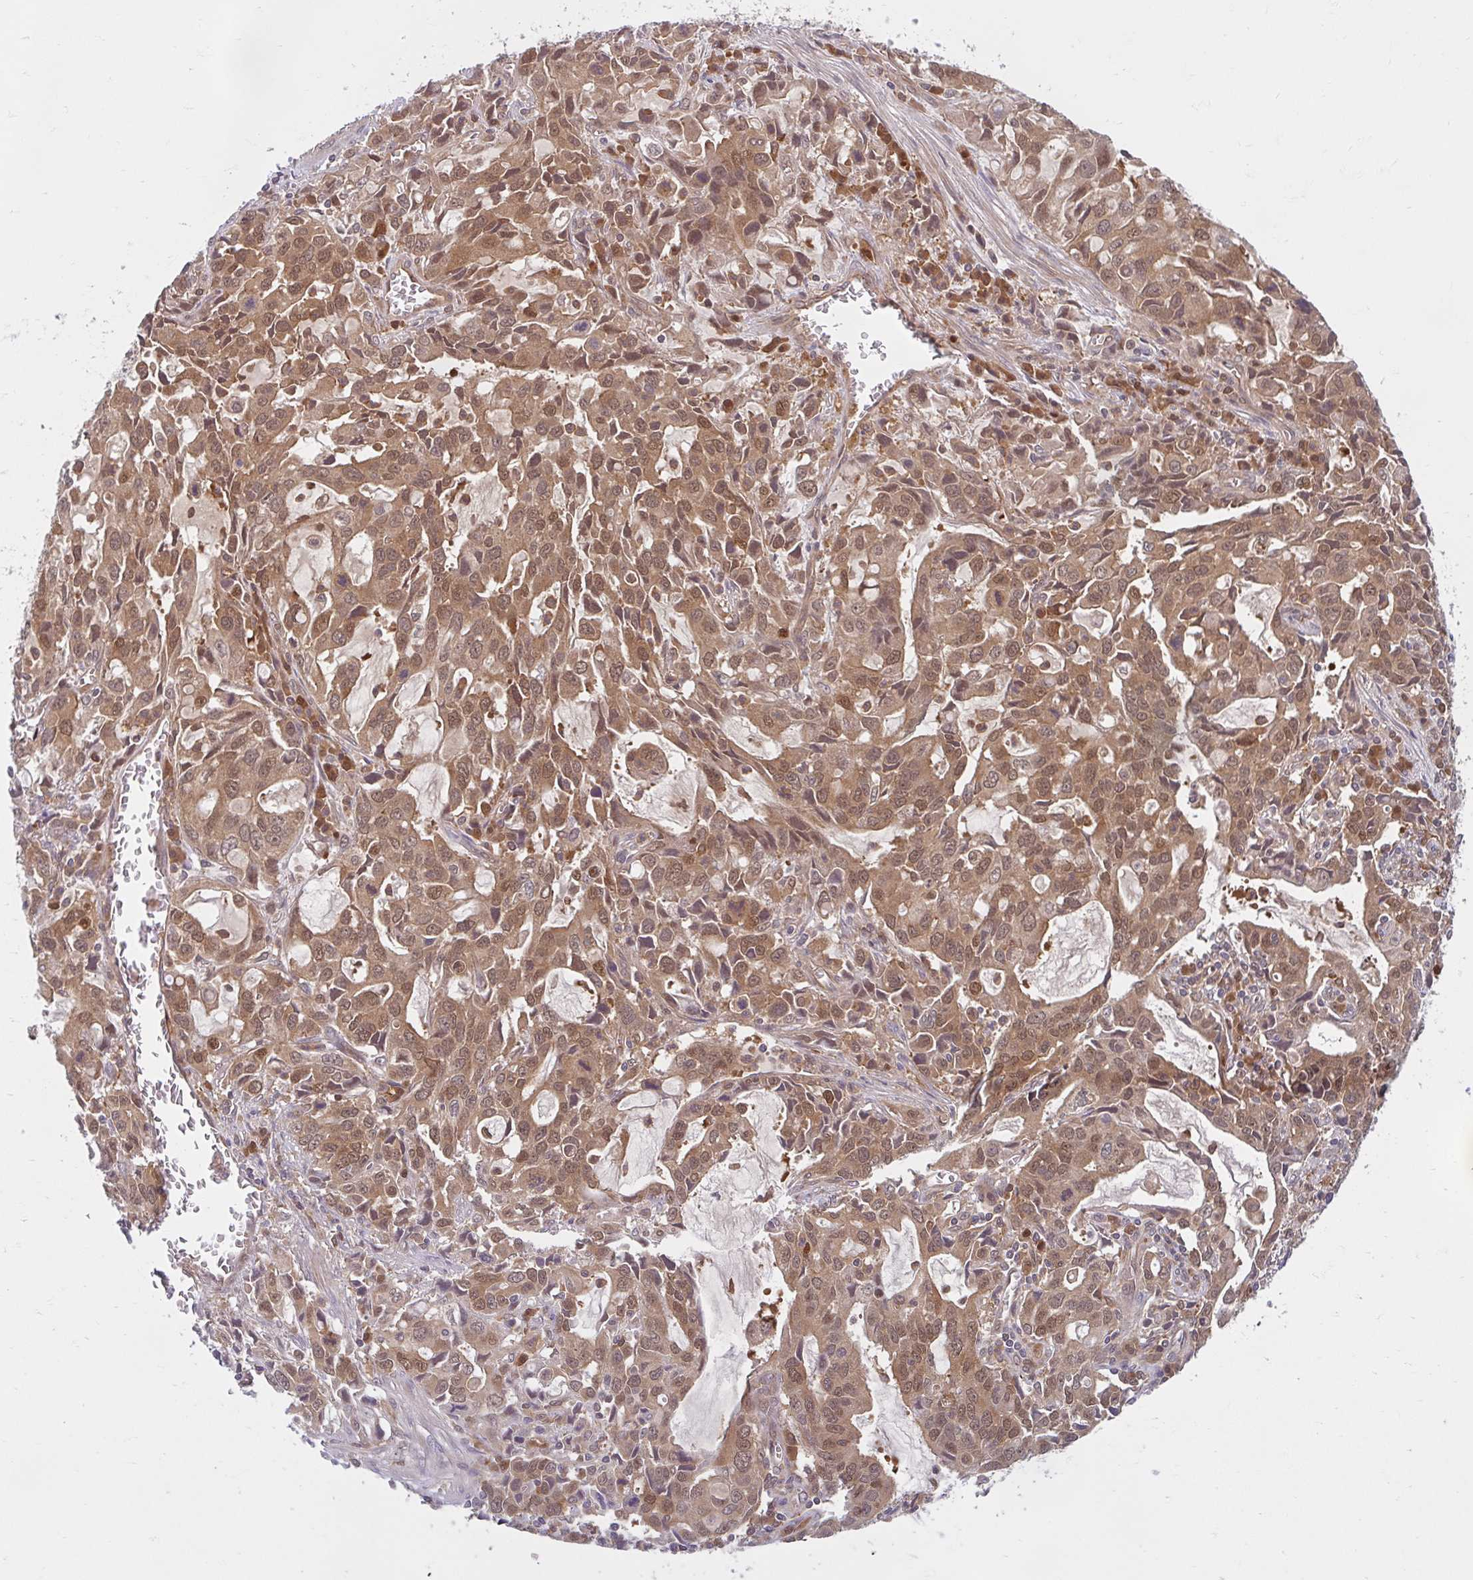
{"staining": {"intensity": "moderate", "quantity": ">75%", "location": "cytoplasmic/membranous,nuclear"}, "tissue": "stomach cancer", "cell_type": "Tumor cells", "image_type": "cancer", "snomed": [{"axis": "morphology", "description": "Adenocarcinoma, NOS"}, {"axis": "topography", "description": "Stomach, upper"}], "caption": "Immunohistochemistry (IHC) staining of stomach cancer, which reveals medium levels of moderate cytoplasmic/membranous and nuclear expression in about >75% of tumor cells indicating moderate cytoplasmic/membranous and nuclear protein expression. The staining was performed using DAB (3,3'-diaminobenzidine) (brown) for protein detection and nuclei were counterstained in hematoxylin (blue).", "gene": "HMBS", "patient": {"sex": "male", "age": 85}}